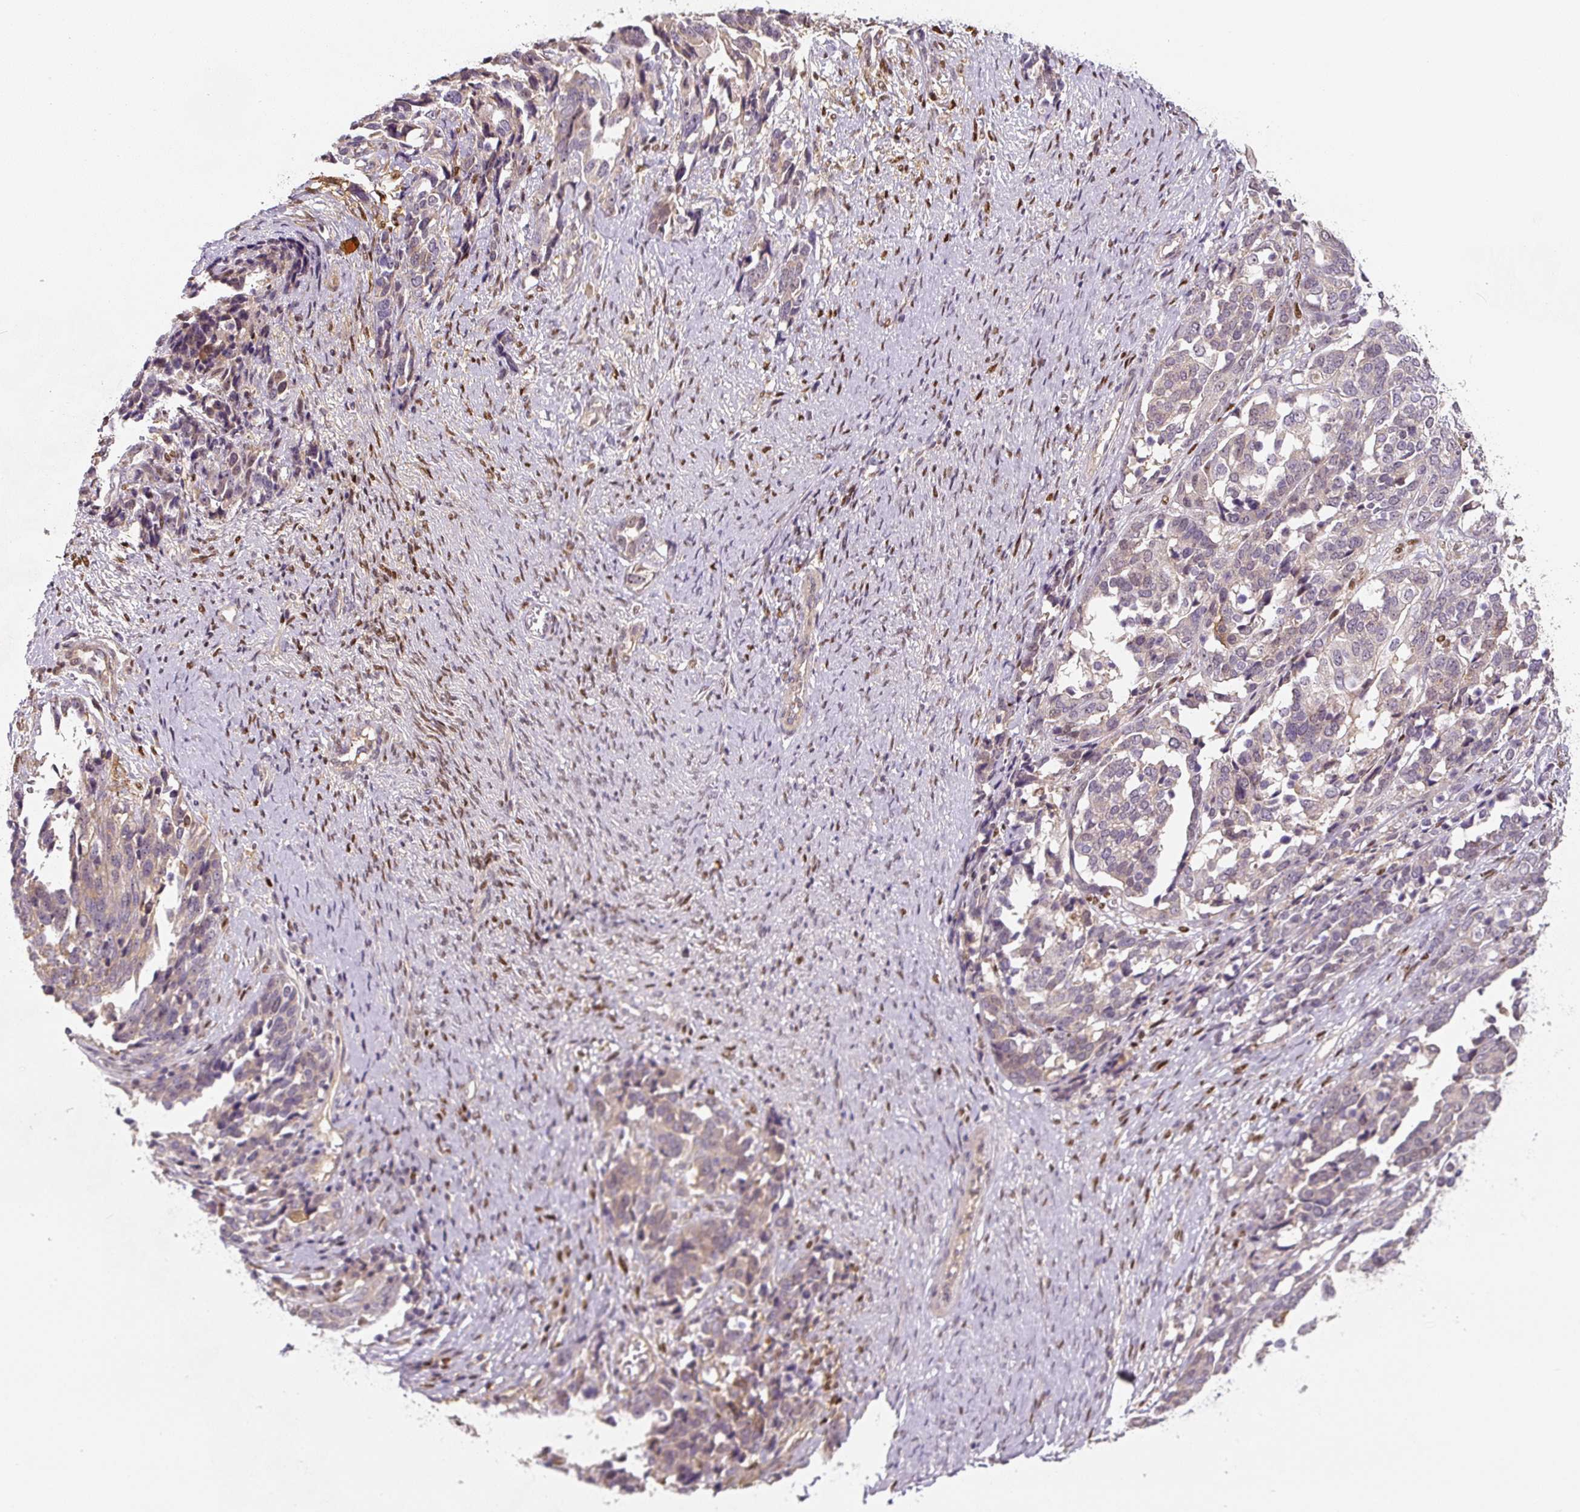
{"staining": {"intensity": "negative", "quantity": "none", "location": "none"}, "tissue": "ovarian cancer", "cell_type": "Tumor cells", "image_type": "cancer", "snomed": [{"axis": "morphology", "description": "Cystadenocarcinoma, serous, NOS"}, {"axis": "topography", "description": "Ovary"}], "caption": "Tumor cells are negative for brown protein staining in ovarian cancer.", "gene": "PWWP3B", "patient": {"sex": "female", "age": 44}}